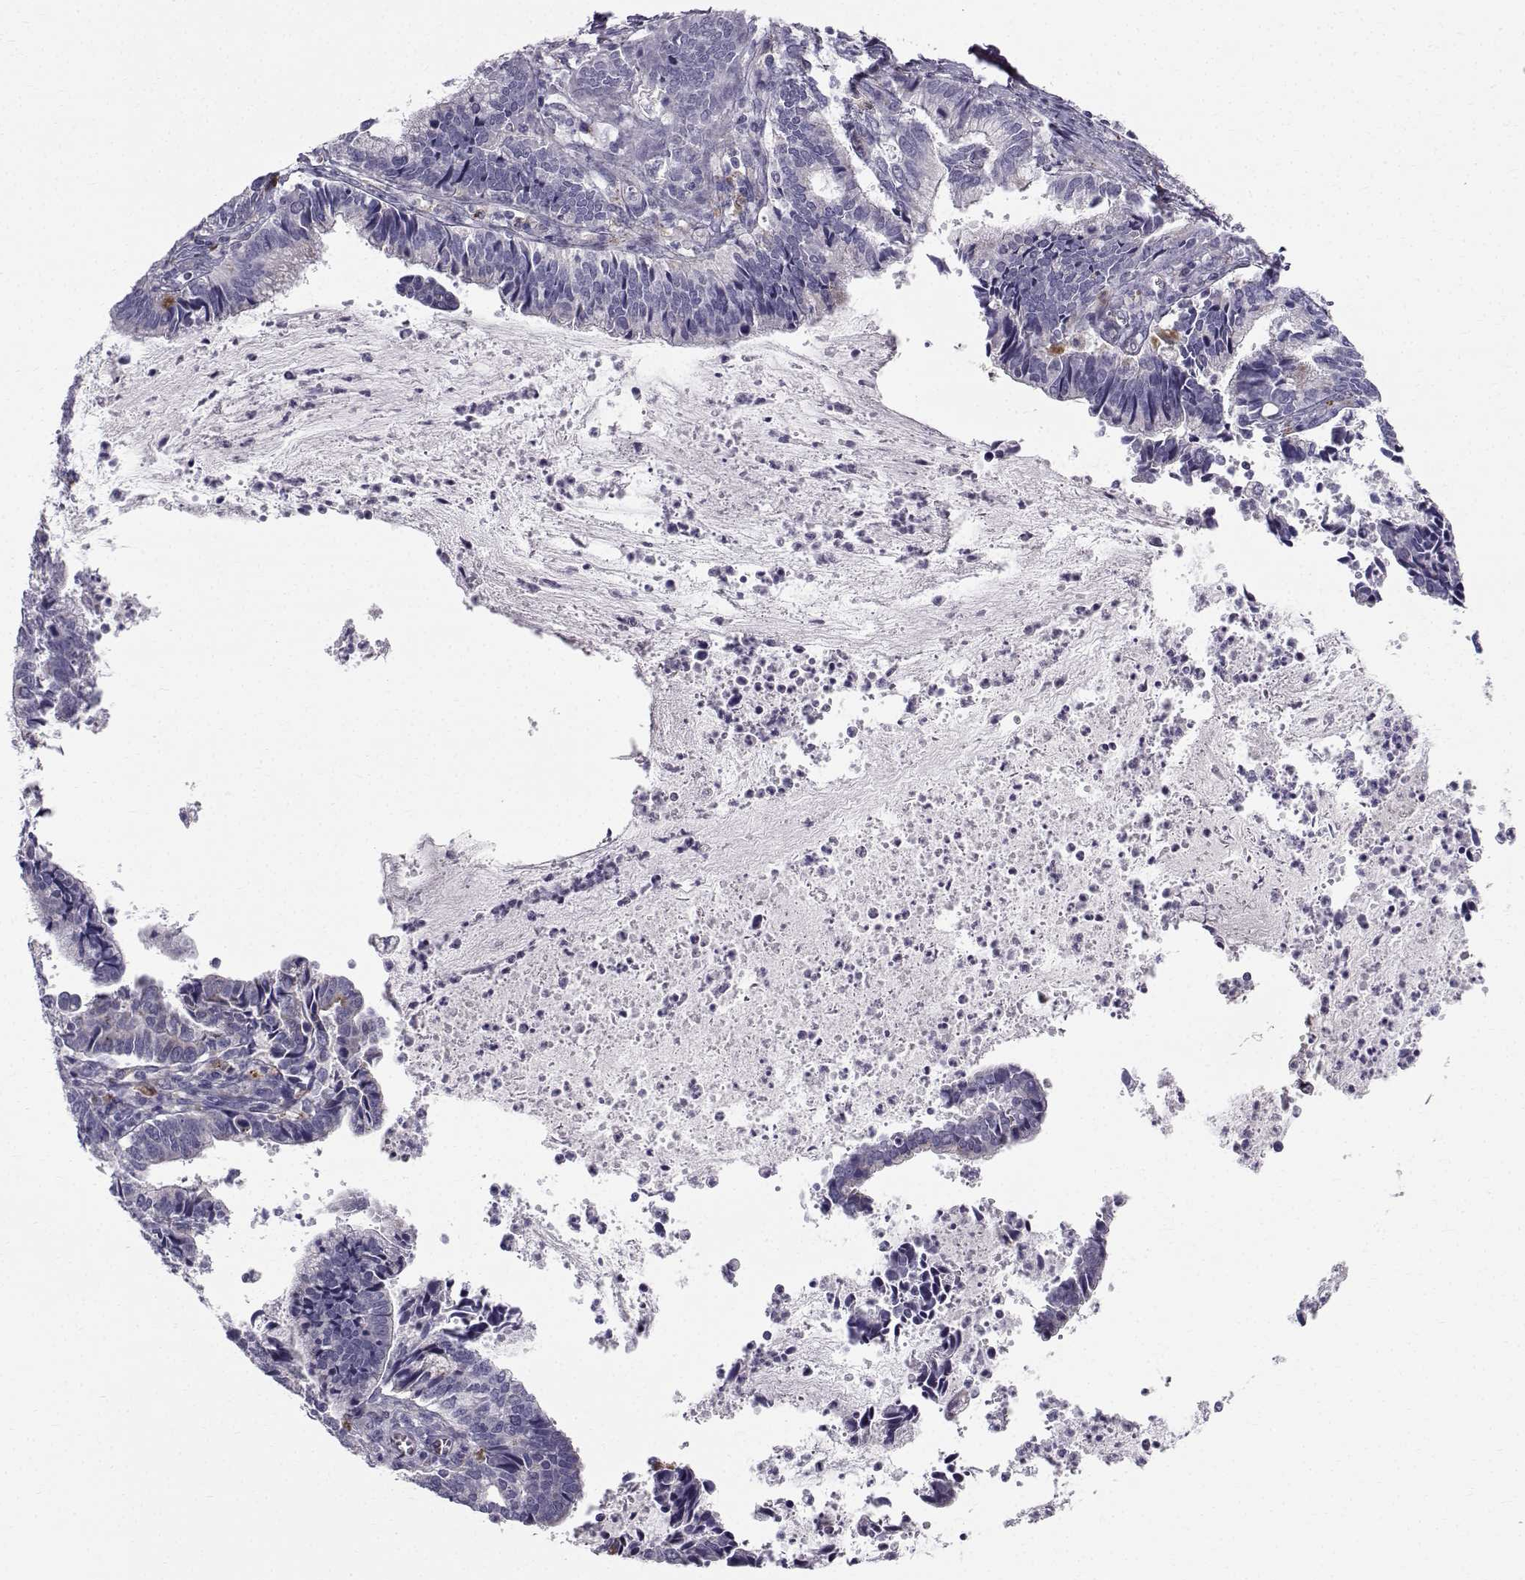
{"staining": {"intensity": "negative", "quantity": "none", "location": "none"}, "tissue": "cervical cancer", "cell_type": "Tumor cells", "image_type": "cancer", "snomed": [{"axis": "morphology", "description": "Adenocarcinoma, NOS"}, {"axis": "topography", "description": "Cervix"}], "caption": "Tumor cells are negative for brown protein staining in cervical adenocarcinoma.", "gene": "CALCR", "patient": {"sex": "female", "age": 42}}